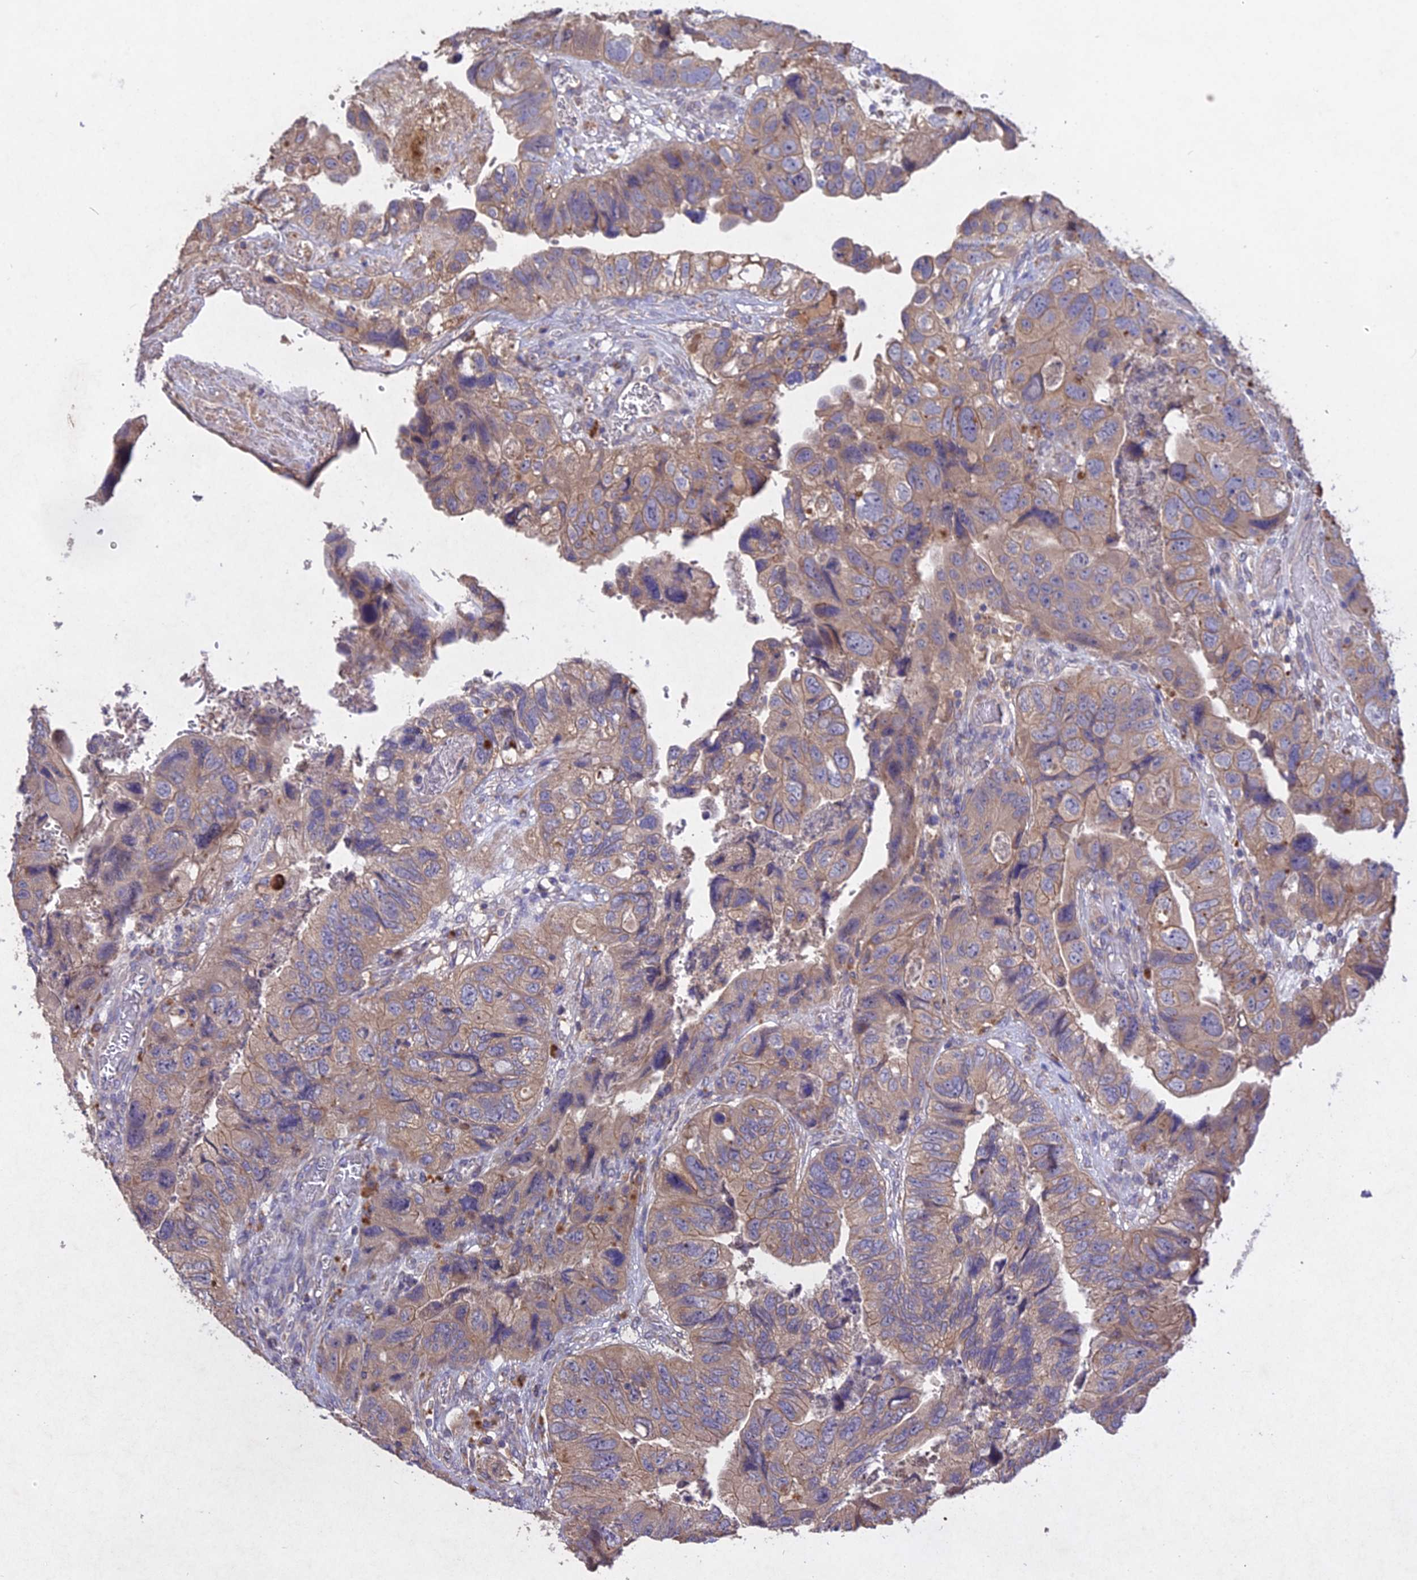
{"staining": {"intensity": "weak", "quantity": "<25%", "location": "cytoplasmic/membranous"}, "tissue": "colorectal cancer", "cell_type": "Tumor cells", "image_type": "cancer", "snomed": [{"axis": "morphology", "description": "Adenocarcinoma, NOS"}, {"axis": "topography", "description": "Rectum"}], "caption": "Tumor cells are negative for brown protein staining in colorectal cancer.", "gene": "SLC26A4", "patient": {"sex": "male", "age": 63}}